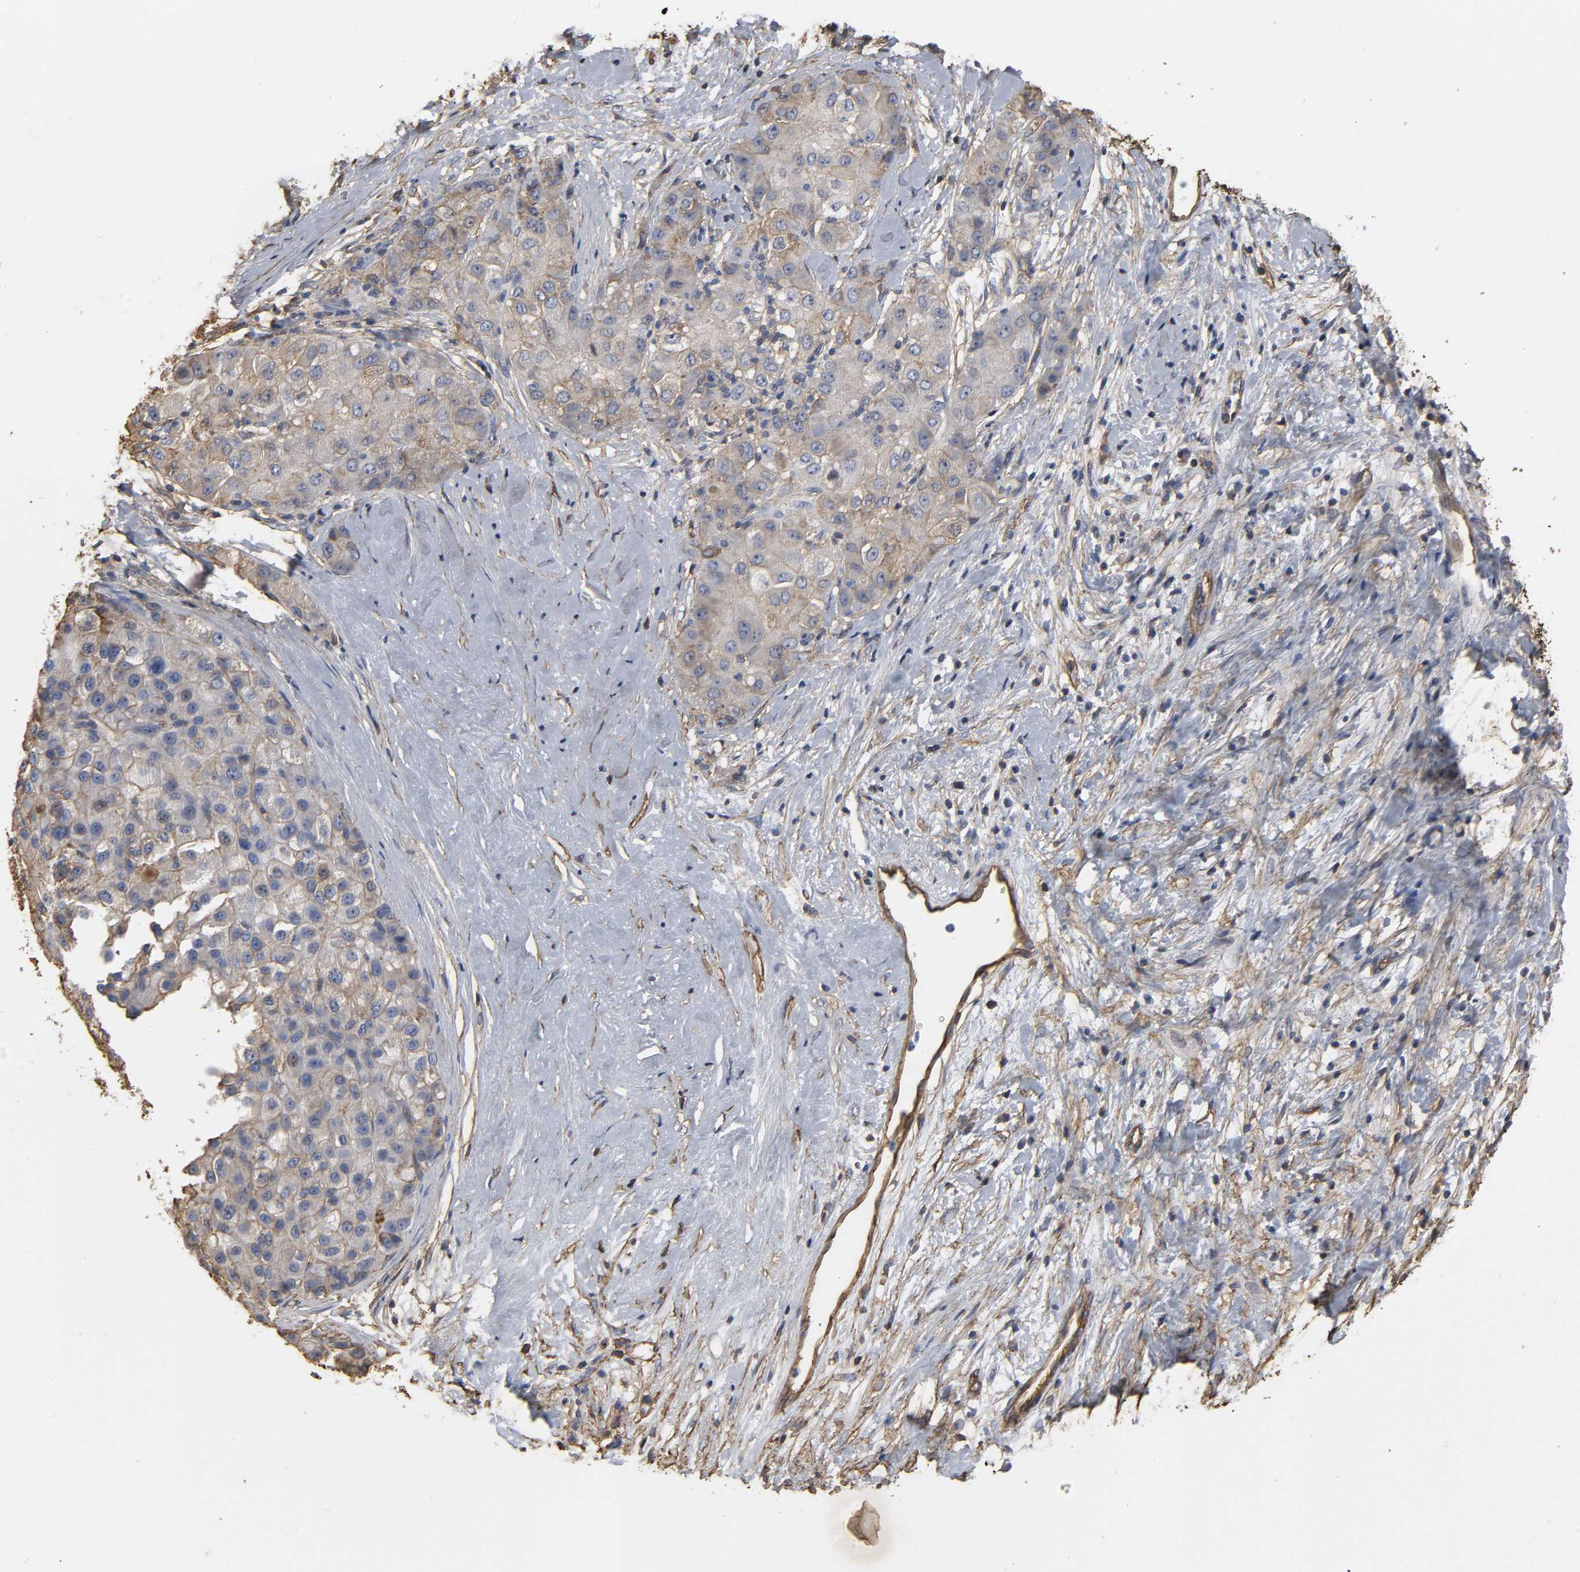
{"staining": {"intensity": "weak", "quantity": ">75%", "location": "cytoplasmic/membranous"}, "tissue": "liver cancer", "cell_type": "Tumor cells", "image_type": "cancer", "snomed": [{"axis": "morphology", "description": "Carcinoma, Hepatocellular, NOS"}, {"axis": "topography", "description": "Liver"}], "caption": "This is an image of immunohistochemistry staining of liver cancer, which shows weak expression in the cytoplasmic/membranous of tumor cells.", "gene": "ANXA2", "patient": {"sex": "male", "age": 80}}